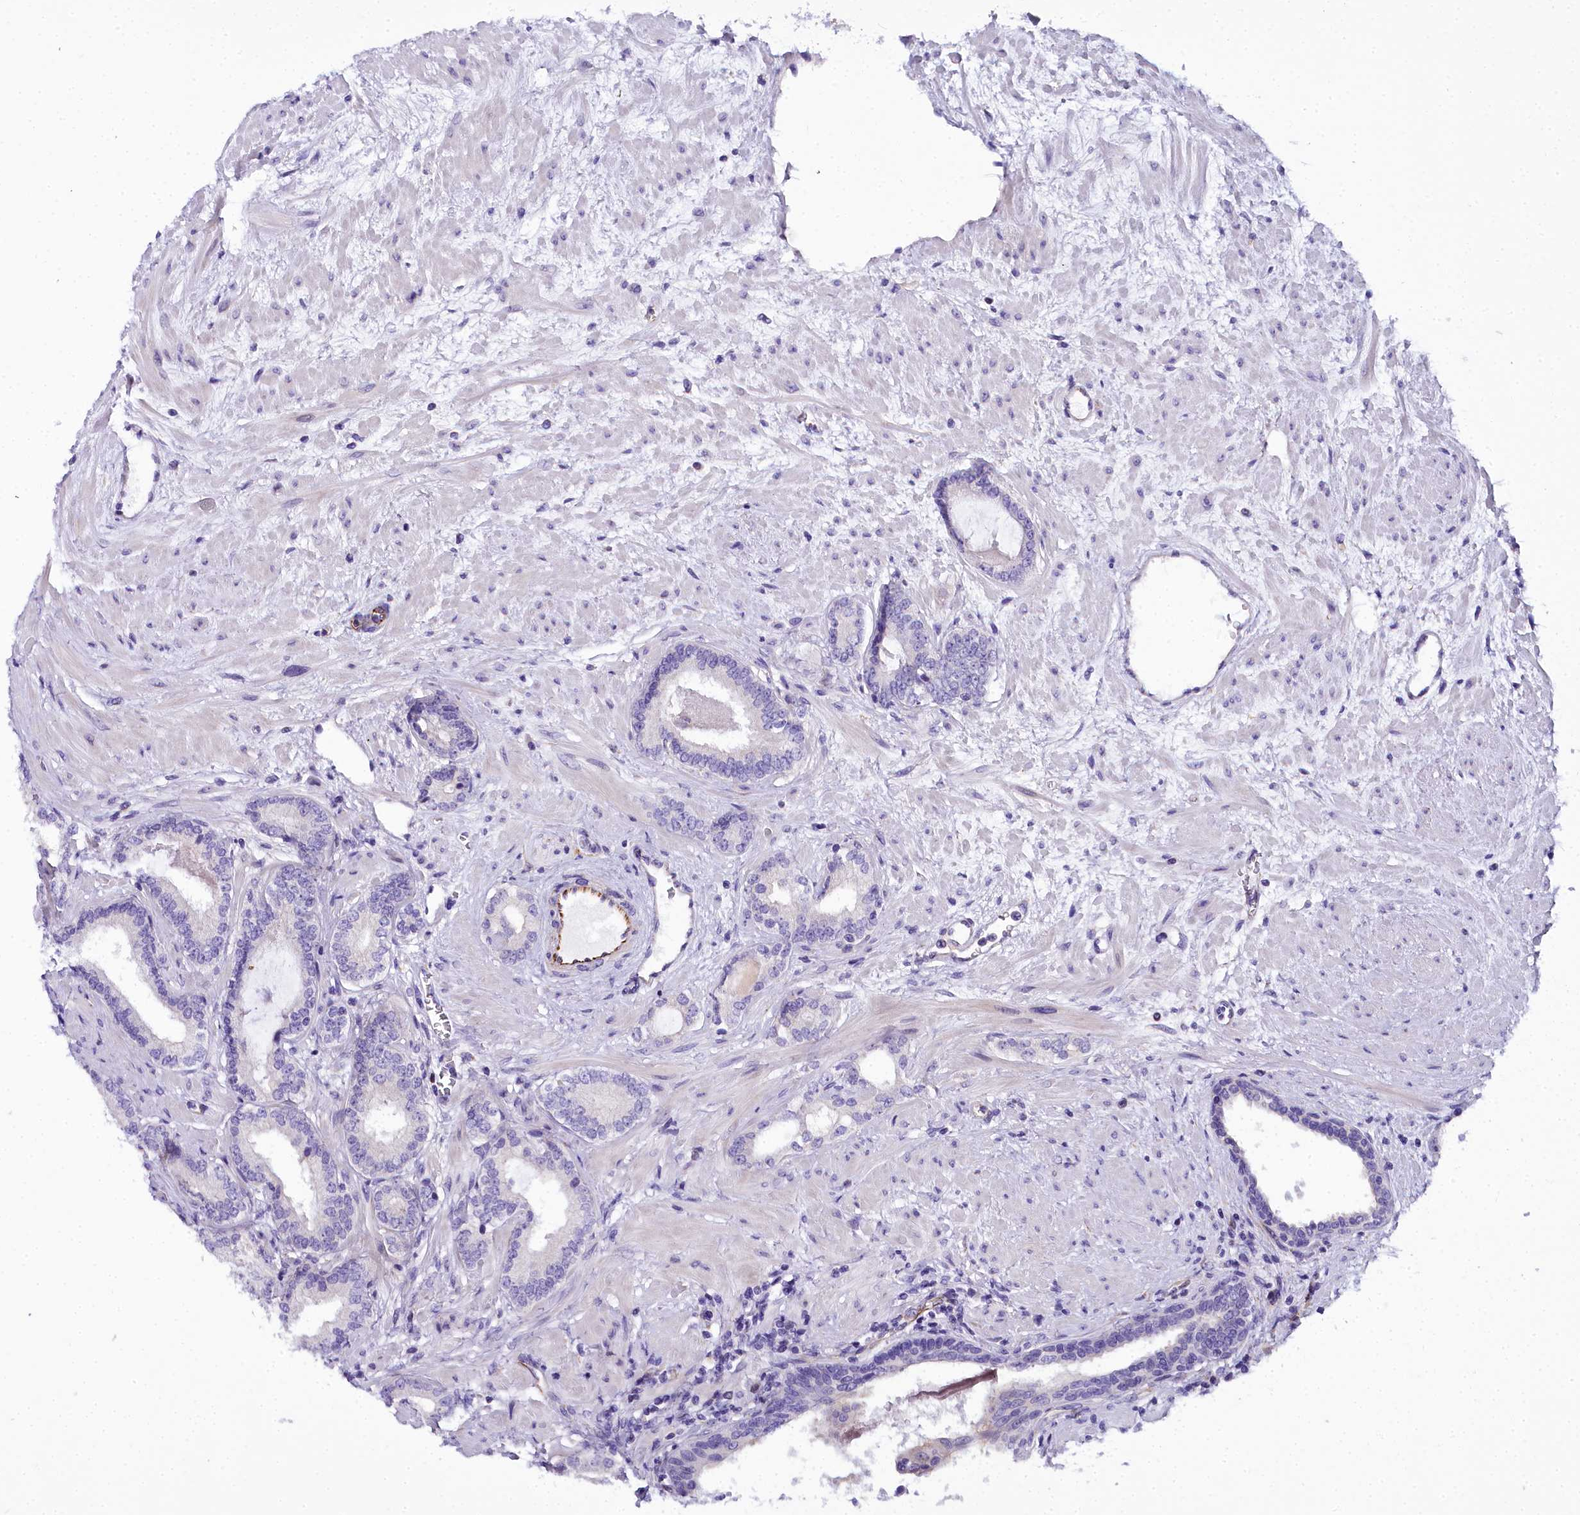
{"staining": {"intensity": "negative", "quantity": "none", "location": "none"}, "tissue": "prostate cancer", "cell_type": "Tumor cells", "image_type": "cancer", "snomed": [{"axis": "morphology", "description": "Adenocarcinoma, High grade"}, {"axis": "topography", "description": "Prostate"}], "caption": "High magnification brightfield microscopy of prostate high-grade adenocarcinoma stained with DAB (brown) and counterstained with hematoxylin (blue): tumor cells show no significant positivity.", "gene": "TIMM22", "patient": {"sex": "male", "age": 64}}